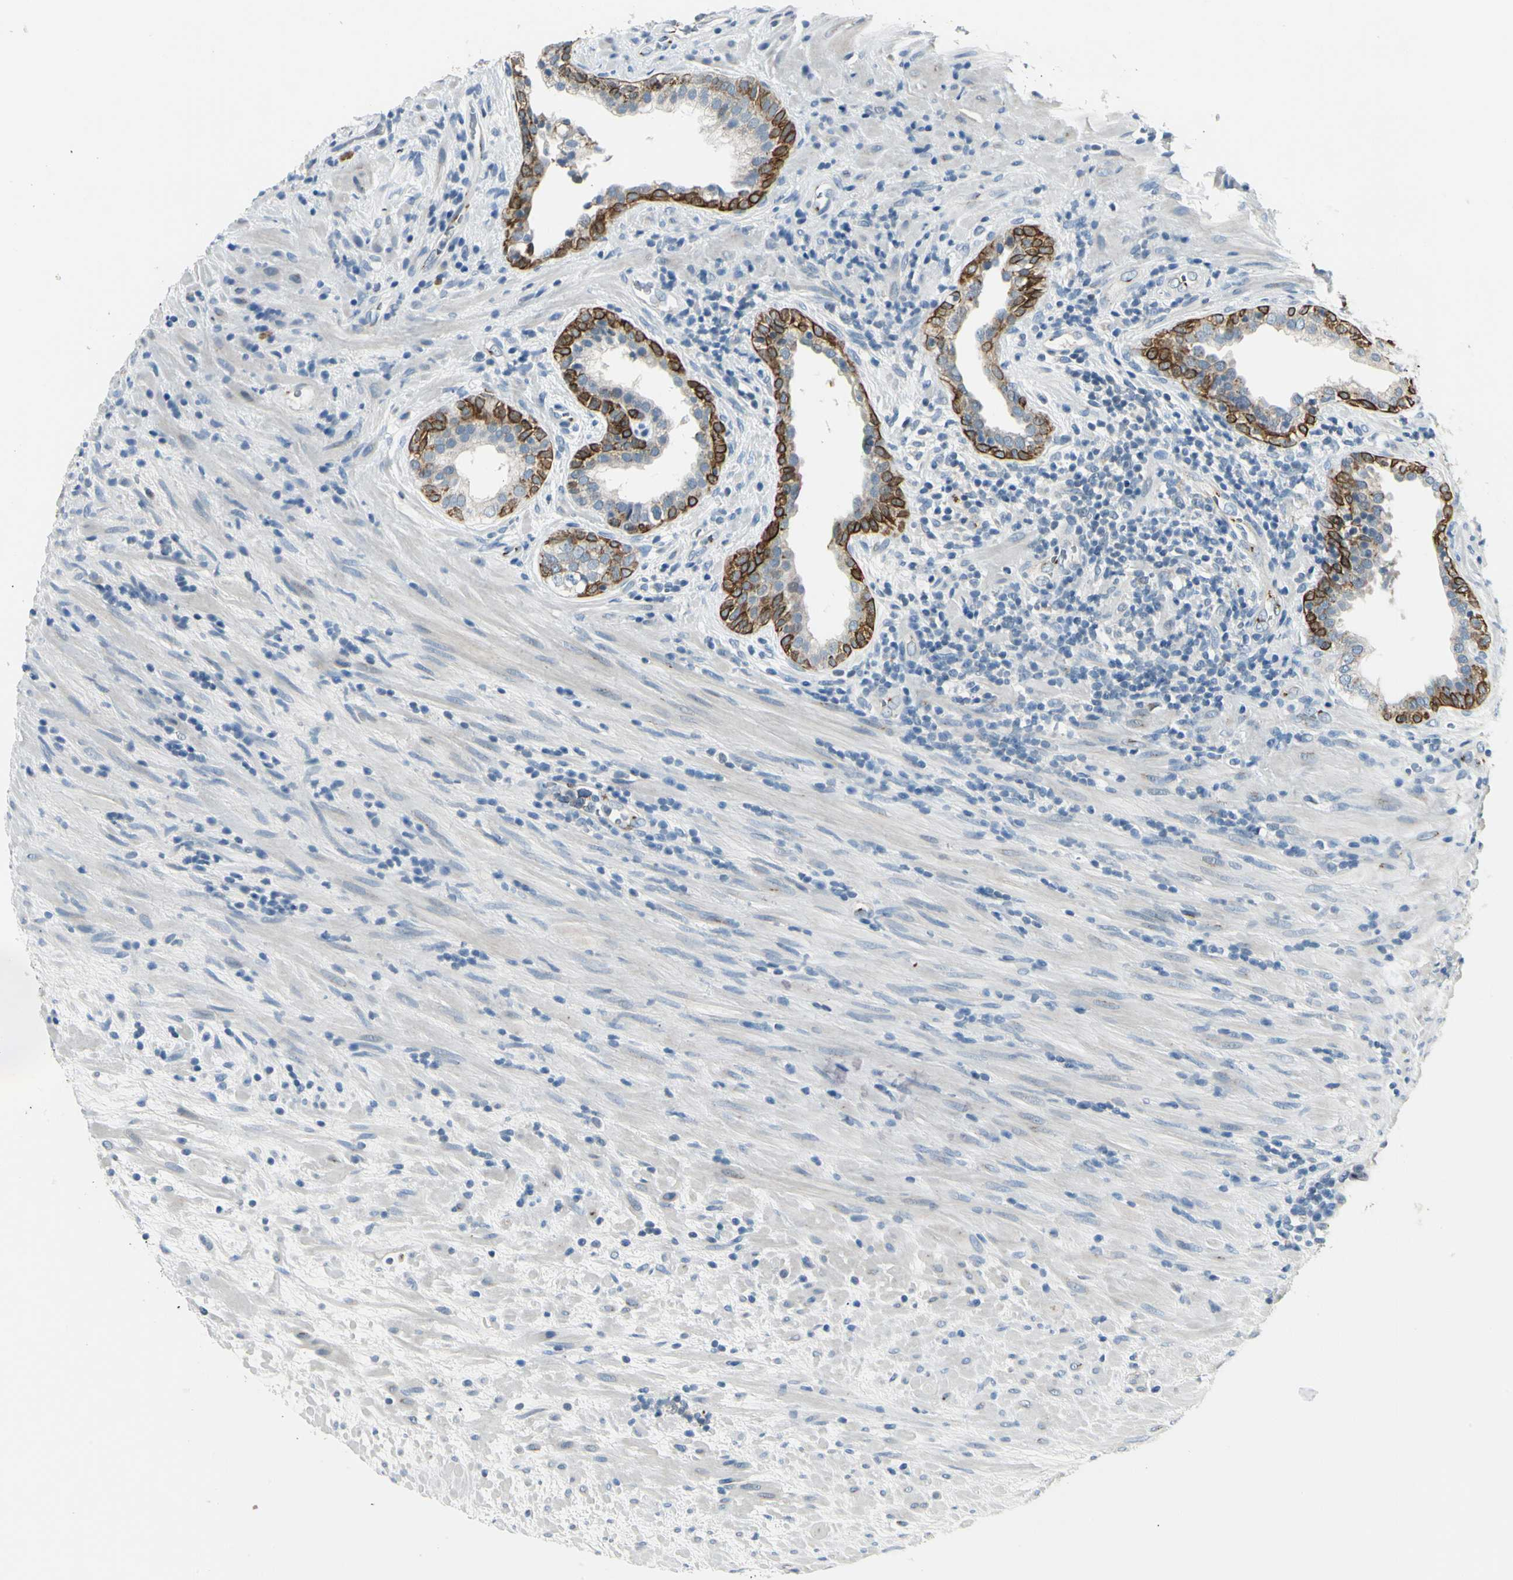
{"staining": {"intensity": "moderate", "quantity": "25%-75%", "location": "cytoplasmic/membranous"}, "tissue": "prostate", "cell_type": "Glandular cells", "image_type": "normal", "snomed": [{"axis": "morphology", "description": "Normal tissue, NOS"}, {"axis": "topography", "description": "Prostate"}], "caption": "This micrograph exhibits unremarkable prostate stained with immunohistochemistry (IHC) to label a protein in brown. The cytoplasmic/membranous of glandular cells show moderate positivity for the protein. Nuclei are counter-stained blue.", "gene": "MANSC1", "patient": {"sex": "male", "age": 76}}